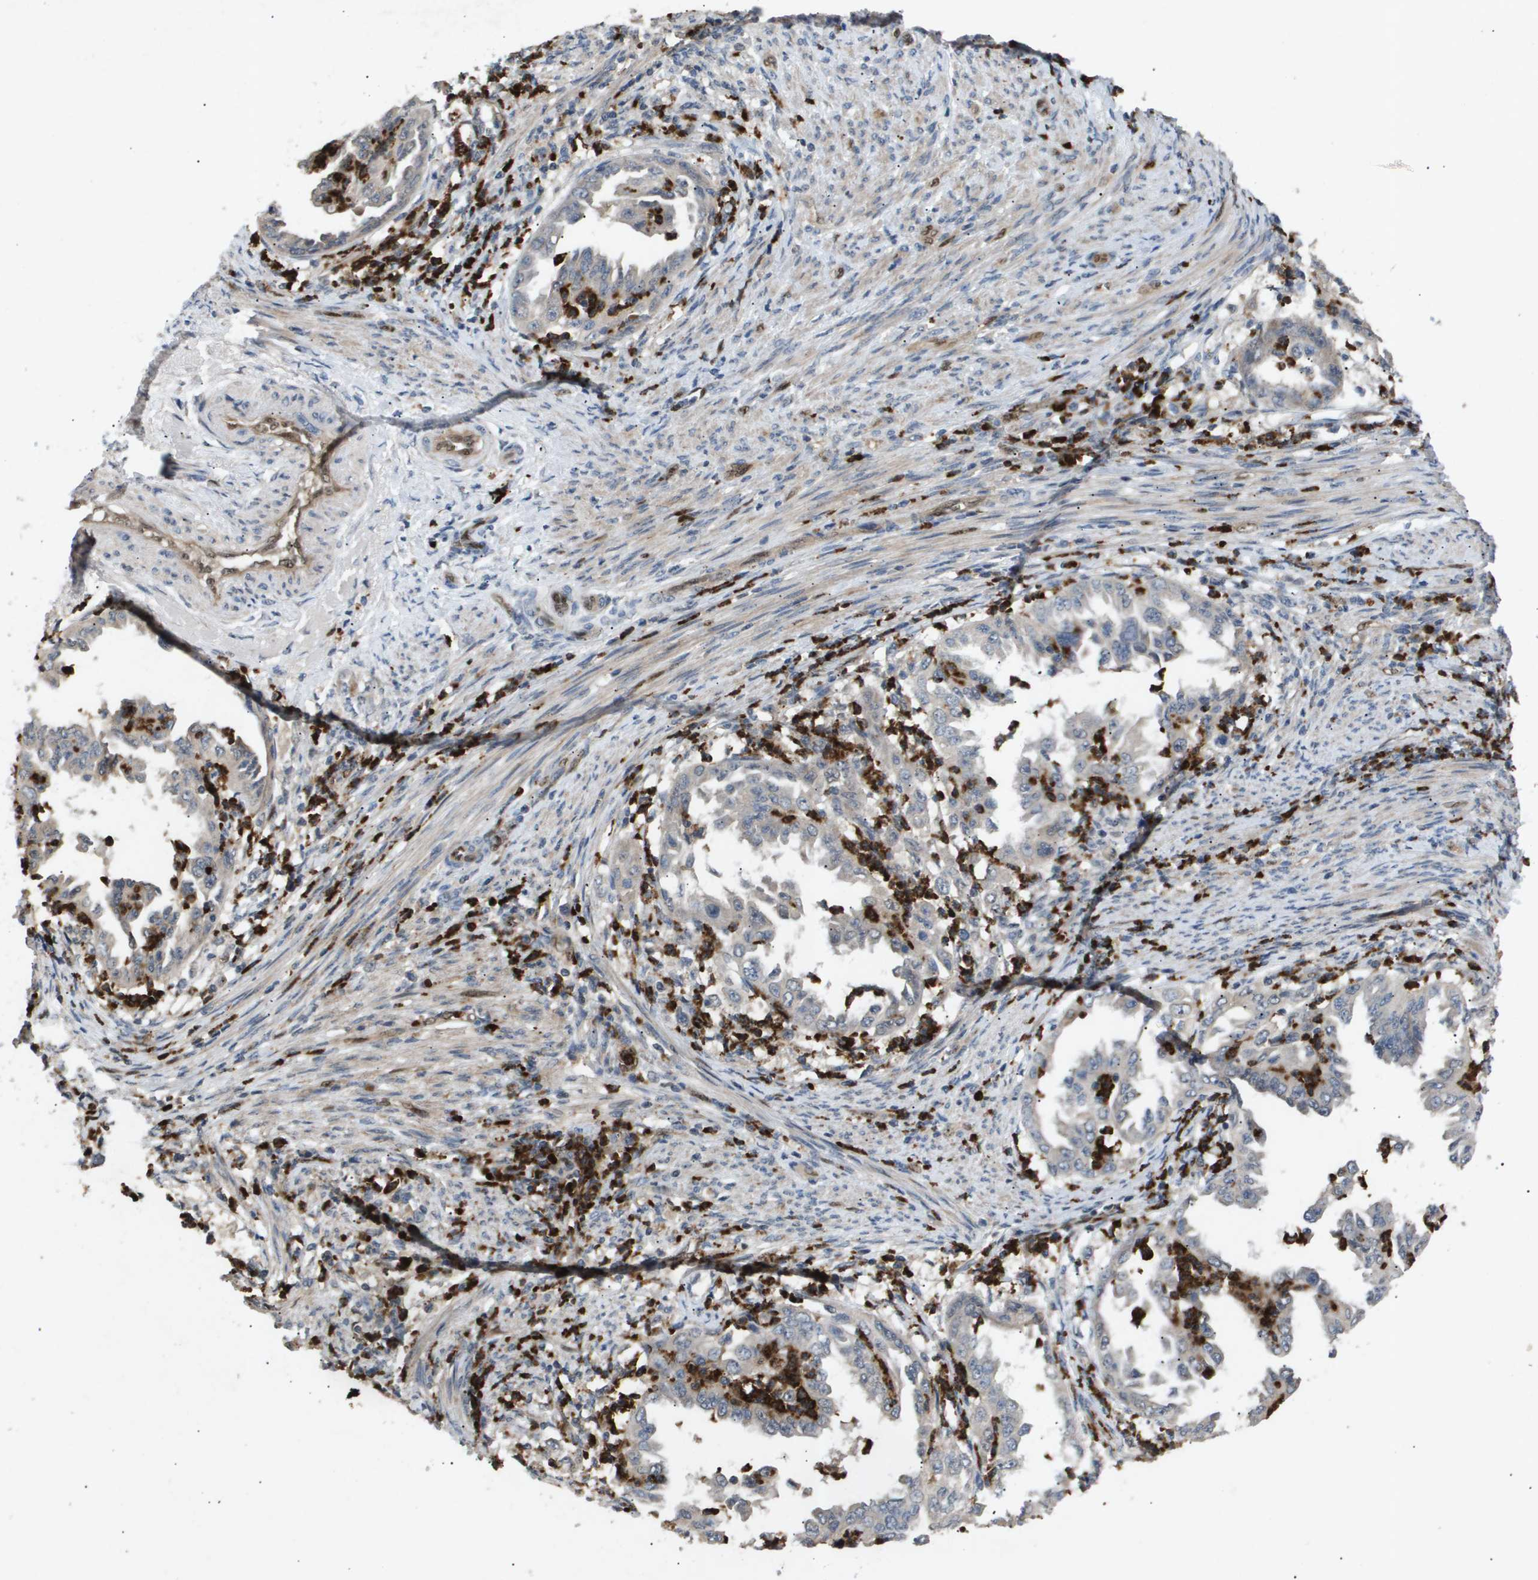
{"staining": {"intensity": "negative", "quantity": "none", "location": "none"}, "tissue": "endometrial cancer", "cell_type": "Tumor cells", "image_type": "cancer", "snomed": [{"axis": "morphology", "description": "Adenocarcinoma, NOS"}, {"axis": "topography", "description": "Endometrium"}], "caption": "The histopathology image exhibits no staining of tumor cells in endometrial cancer (adenocarcinoma).", "gene": "ERG", "patient": {"sex": "female", "age": 85}}